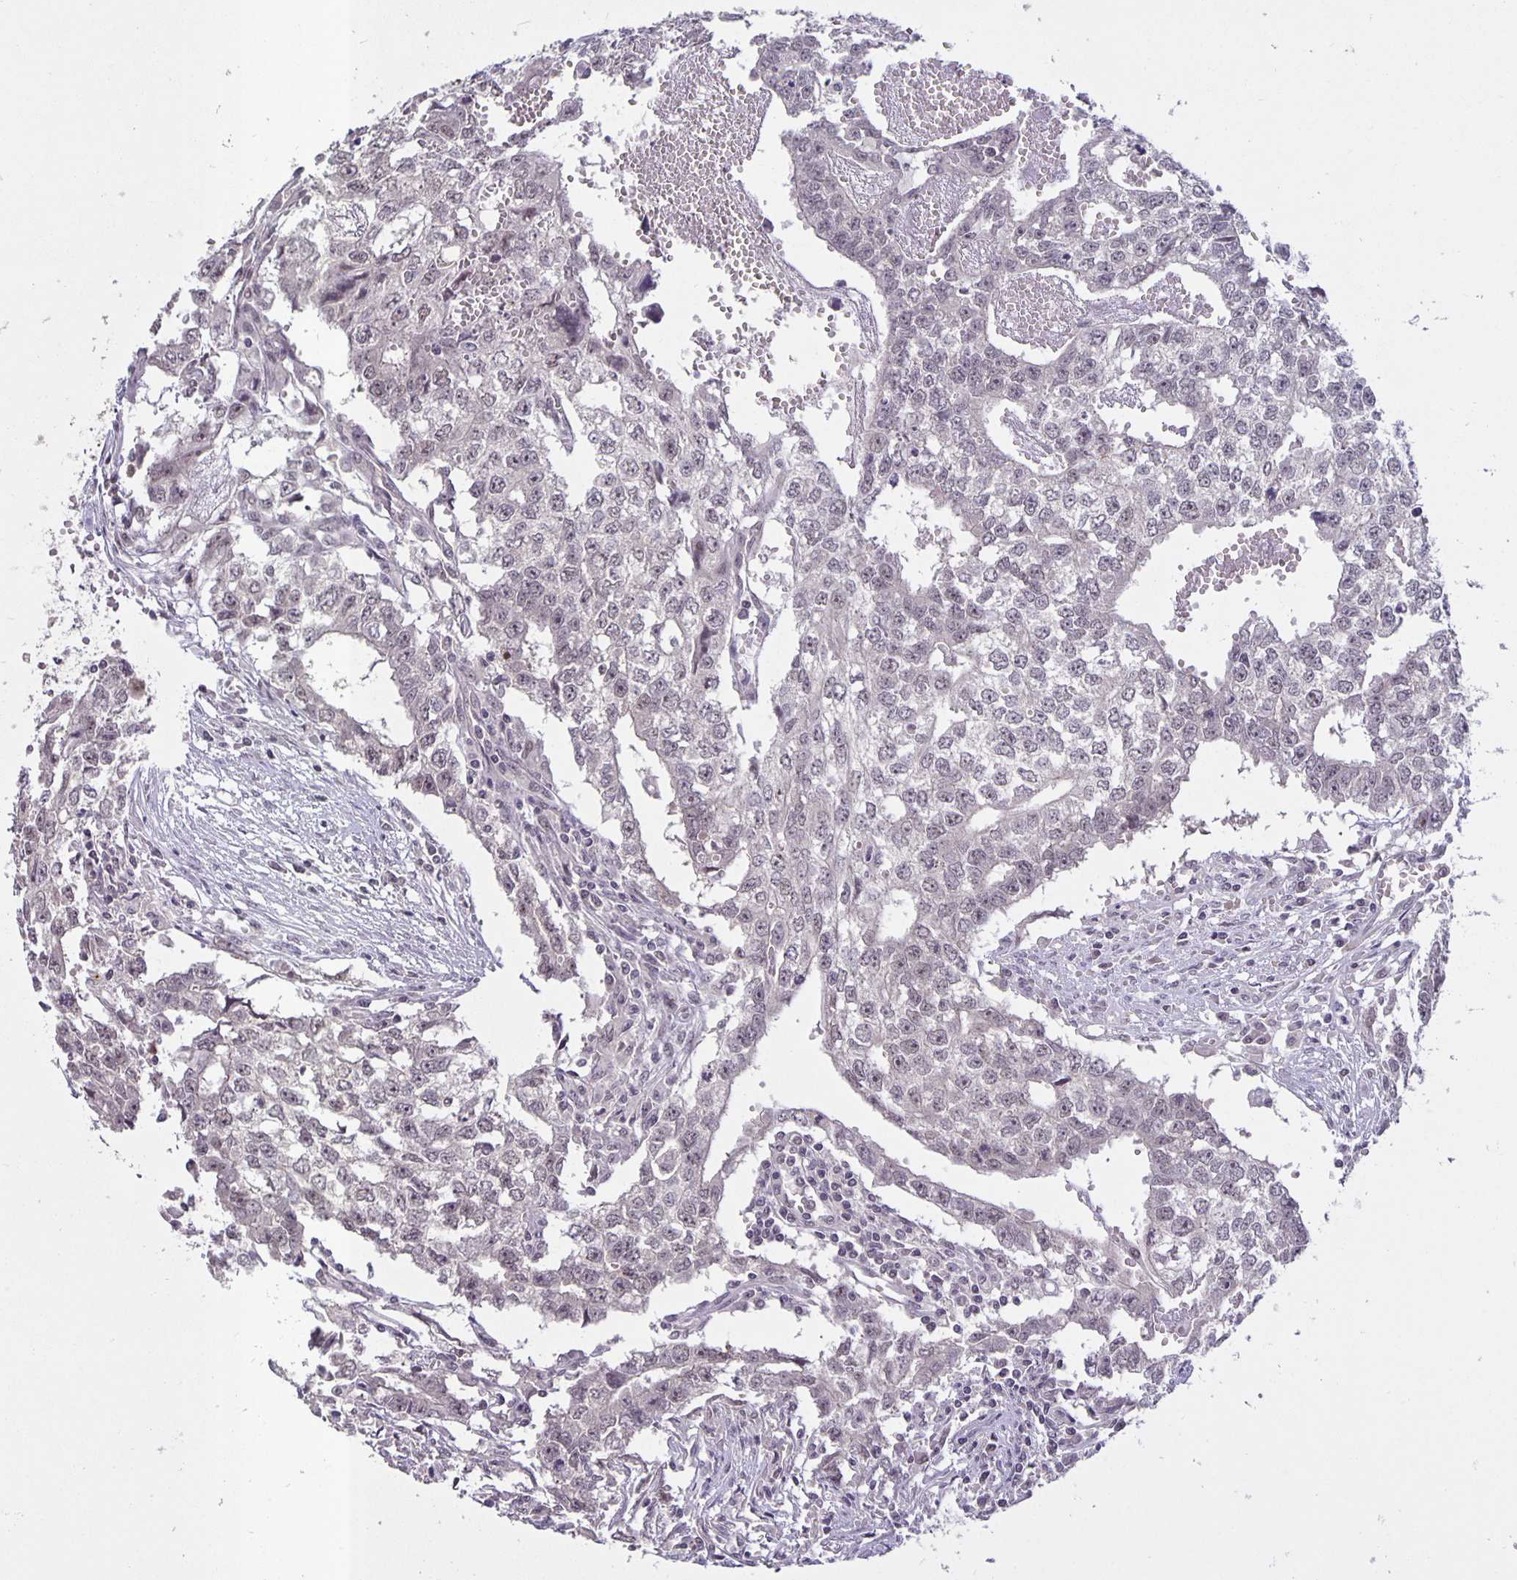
{"staining": {"intensity": "negative", "quantity": "none", "location": "none"}, "tissue": "testis cancer", "cell_type": "Tumor cells", "image_type": "cancer", "snomed": [{"axis": "morphology", "description": "Carcinoma, Embryonal, NOS"}, {"axis": "morphology", "description": "Teratoma, malignant, NOS"}, {"axis": "topography", "description": "Testis"}], "caption": "The histopathology image demonstrates no staining of tumor cells in testis malignant teratoma. (DAB immunohistochemistry, high magnification).", "gene": "ARVCF", "patient": {"sex": "male", "age": 24}}